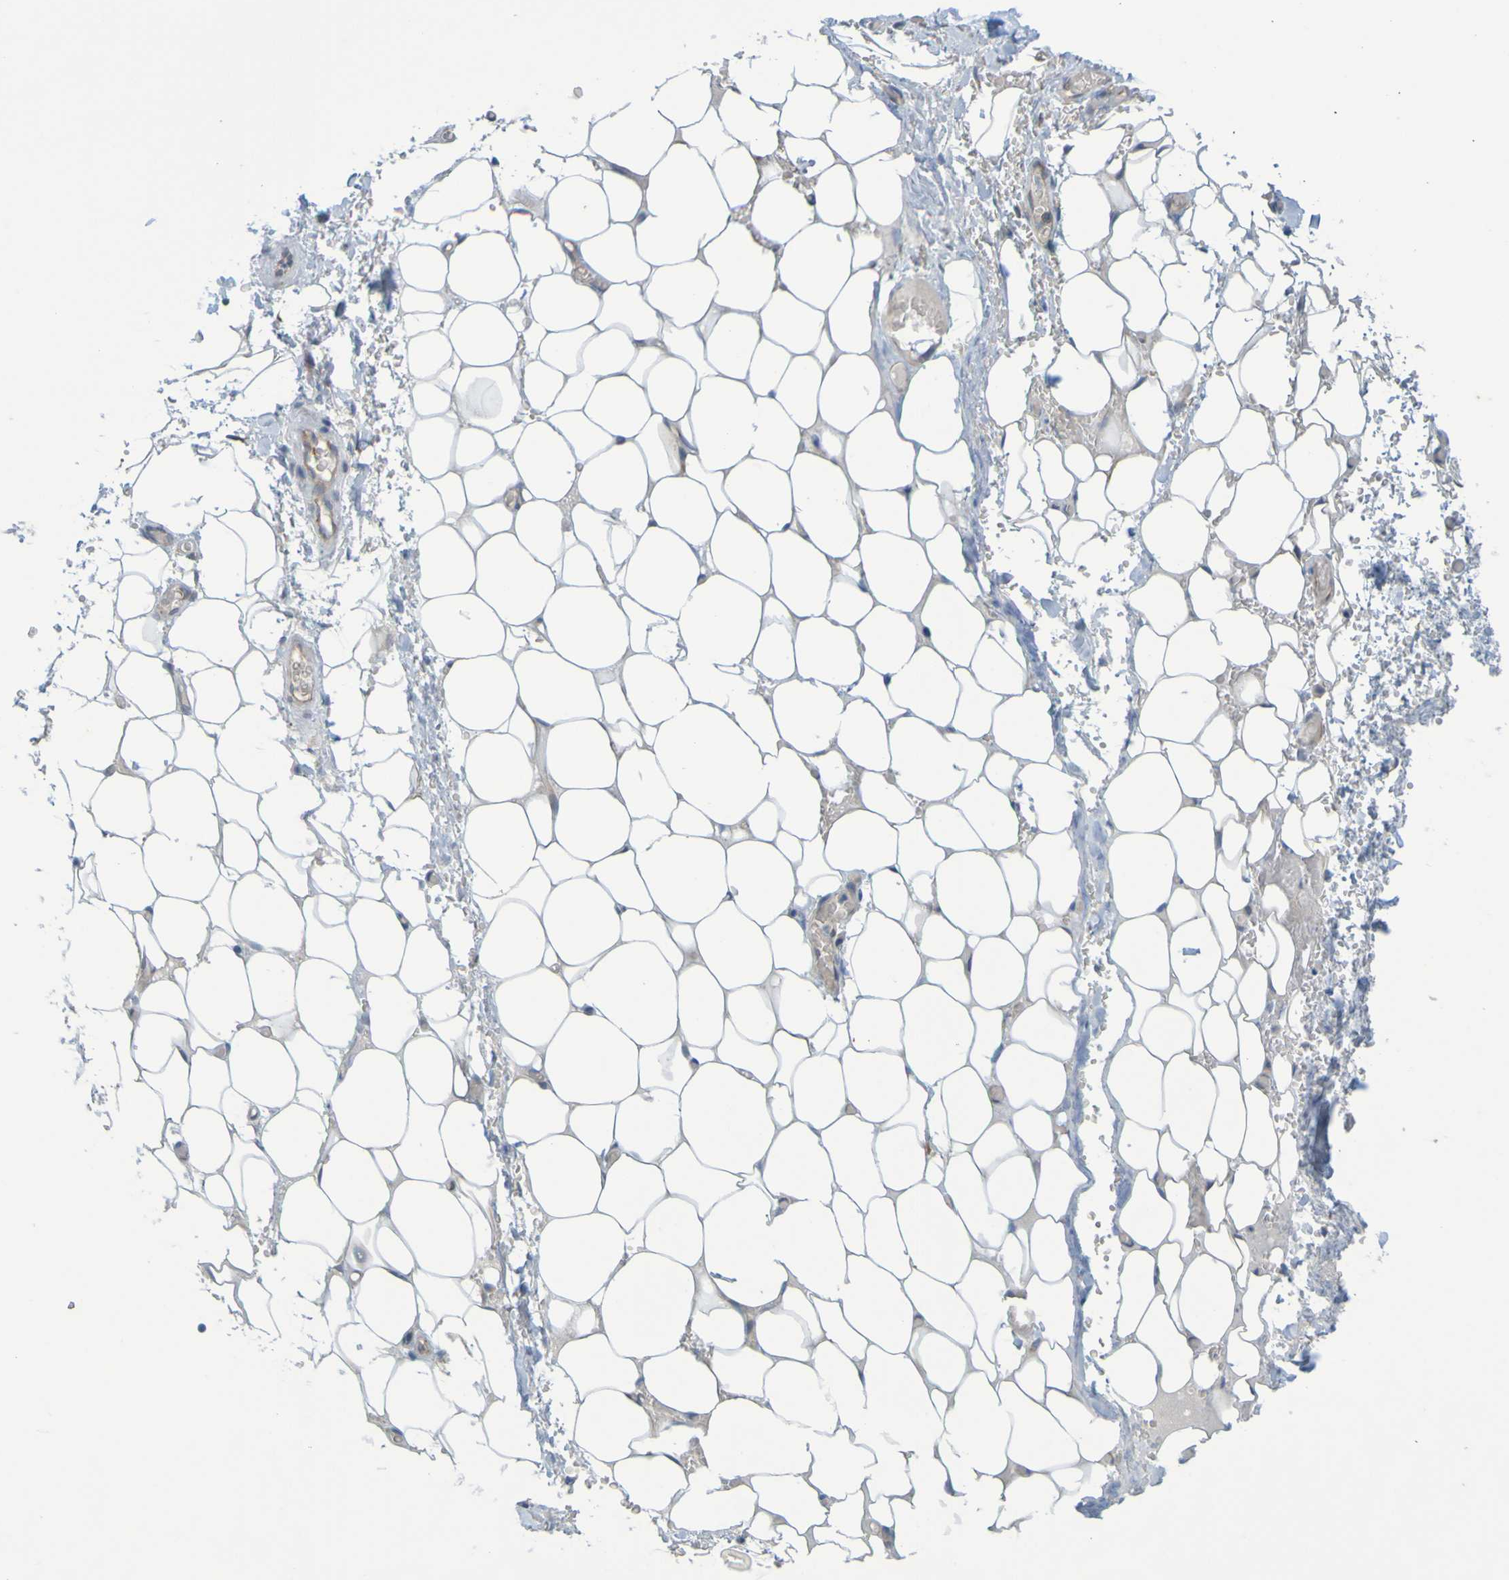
{"staining": {"intensity": "negative", "quantity": "none", "location": "none"}, "tissue": "adipose tissue", "cell_type": "Adipocytes", "image_type": "normal", "snomed": [{"axis": "morphology", "description": "Normal tissue, NOS"}, {"axis": "morphology", "description": "Adenocarcinoma, NOS"}, {"axis": "topography", "description": "Esophagus"}], "caption": "DAB (3,3'-diaminobenzidine) immunohistochemical staining of unremarkable adipose tissue demonstrates no significant positivity in adipocytes. (DAB (3,3'-diaminobenzidine) immunohistochemistry with hematoxylin counter stain).", "gene": "MOGS", "patient": {"sex": "male", "age": 62}}